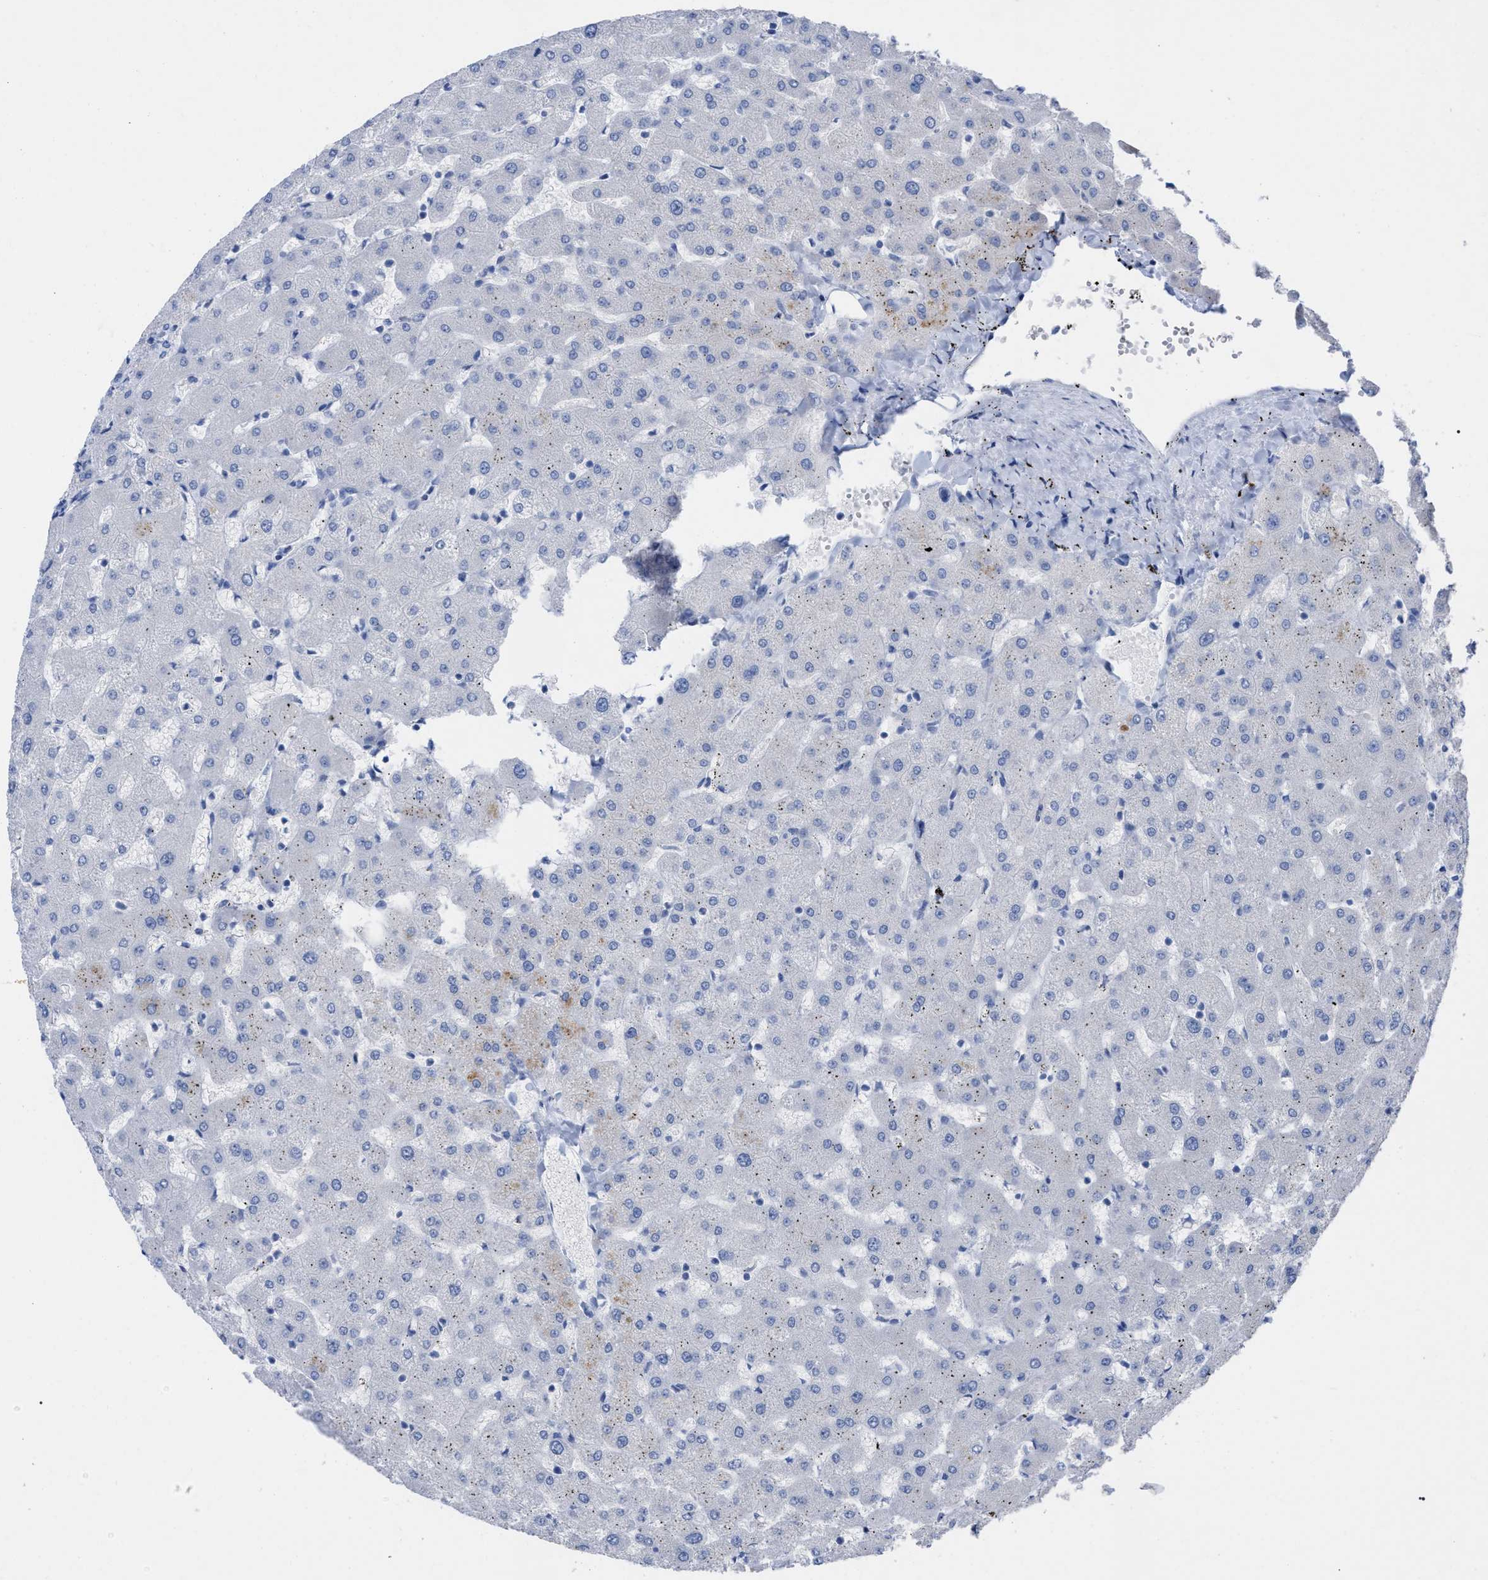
{"staining": {"intensity": "negative", "quantity": "none", "location": "none"}, "tissue": "liver", "cell_type": "Cholangiocytes", "image_type": "normal", "snomed": [{"axis": "morphology", "description": "Normal tissue, NOS"}, {"axis": "topography", "description": "Liver"}], "caption": "Immunohistochemical staining of benign human liver shows no significant positivity in cholangiocytes.", "gene": "HAPLN1", "patient": {"sex": "female", "age": 63}}